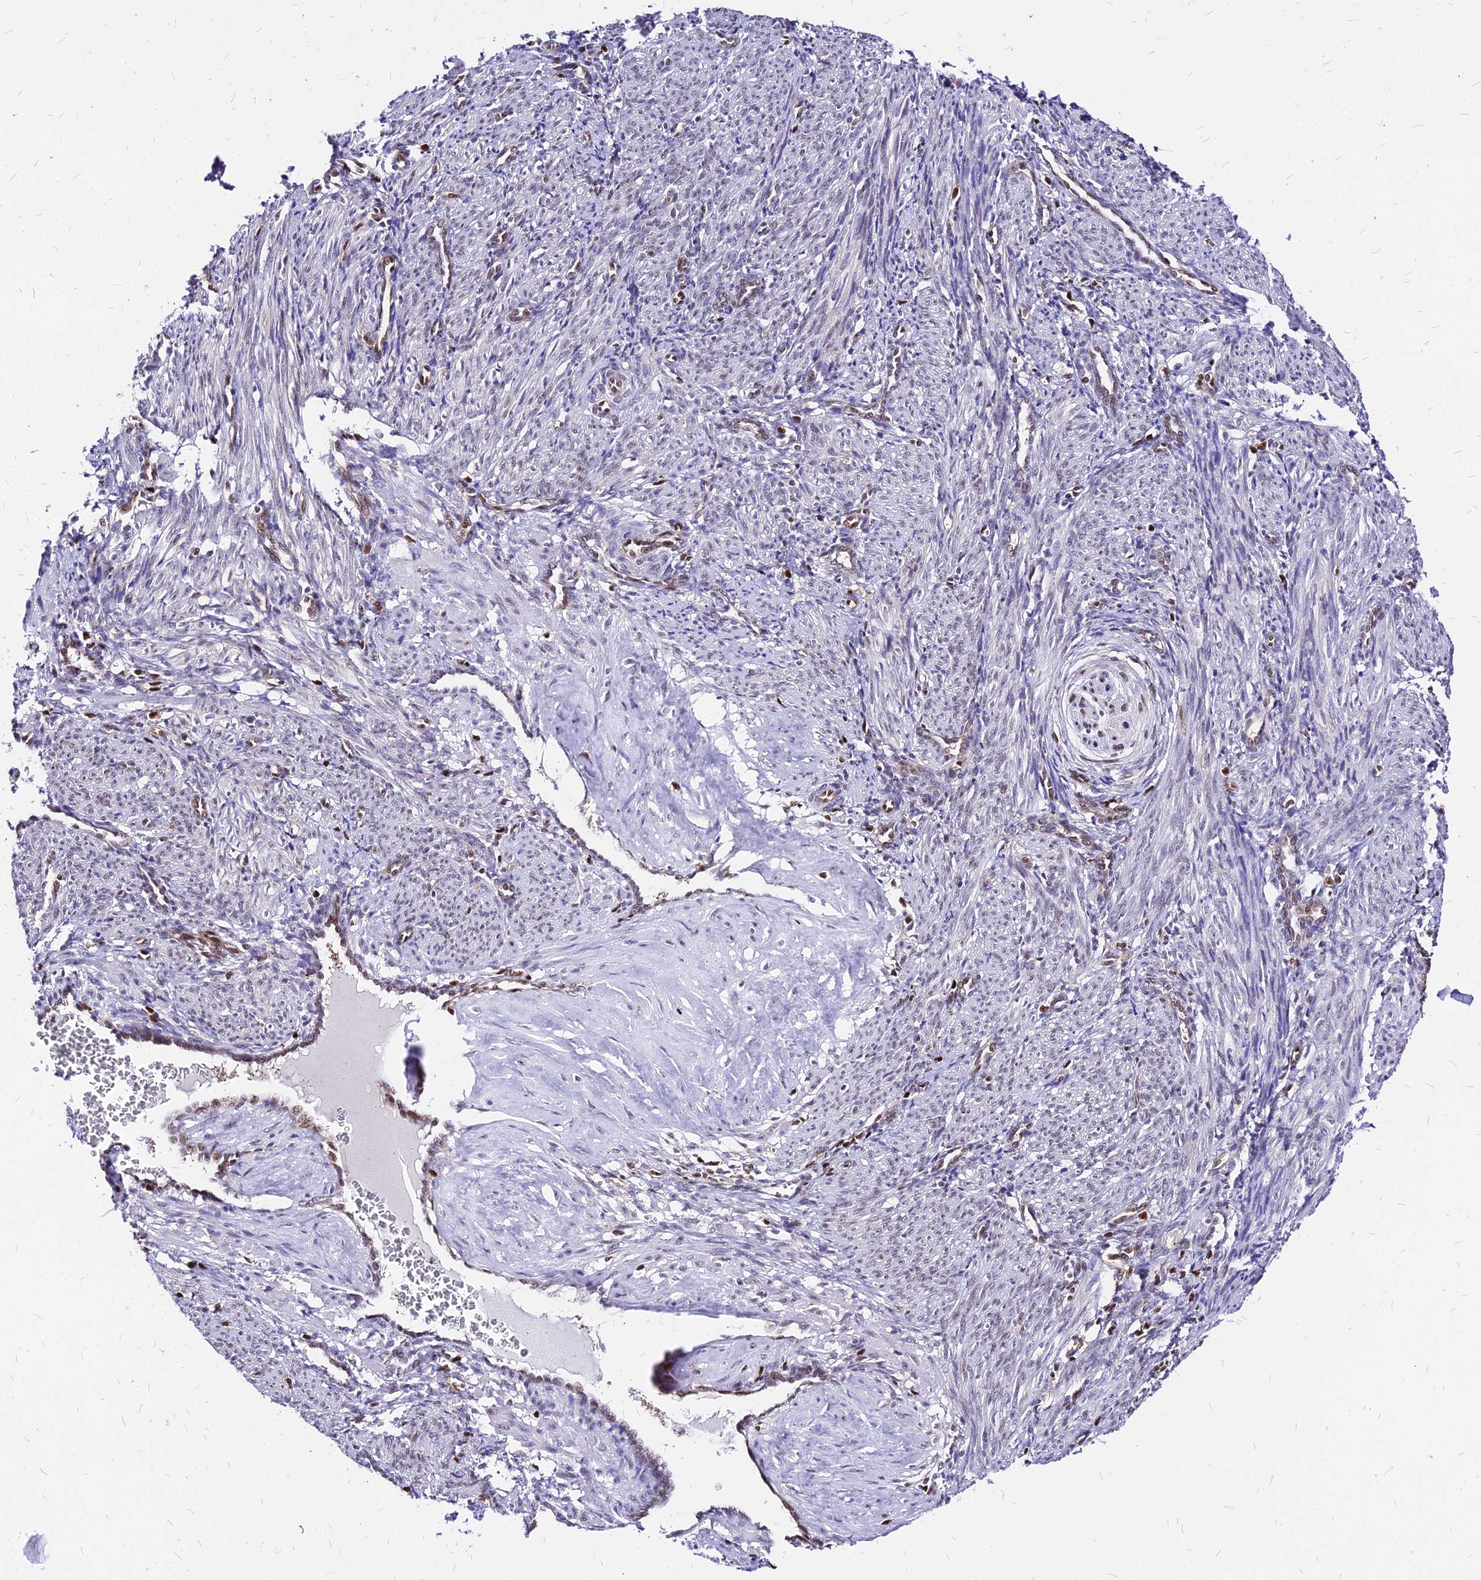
{"staining": {"intensity": "moderate", "quantity": "<25%", "location": "nuclear"}, "tissue": "smooth muscle", "cell_type": "Smooth muscle cells", "image_type": "normal", "snomed": [{"axis": "morphology", "description": "Normal tissue, NOS"}, {"axis": "topography", "description": "Endometrium"}], "caption": "DAB (3,3'-diaminobenzidine) immunohistochemical staining of normal smooth muscle displays moderate nuclear protein expression in about <25% of smooth muscle cells.", "gene": "PAXX", "patient": {"sex": "female", "age": 33}}